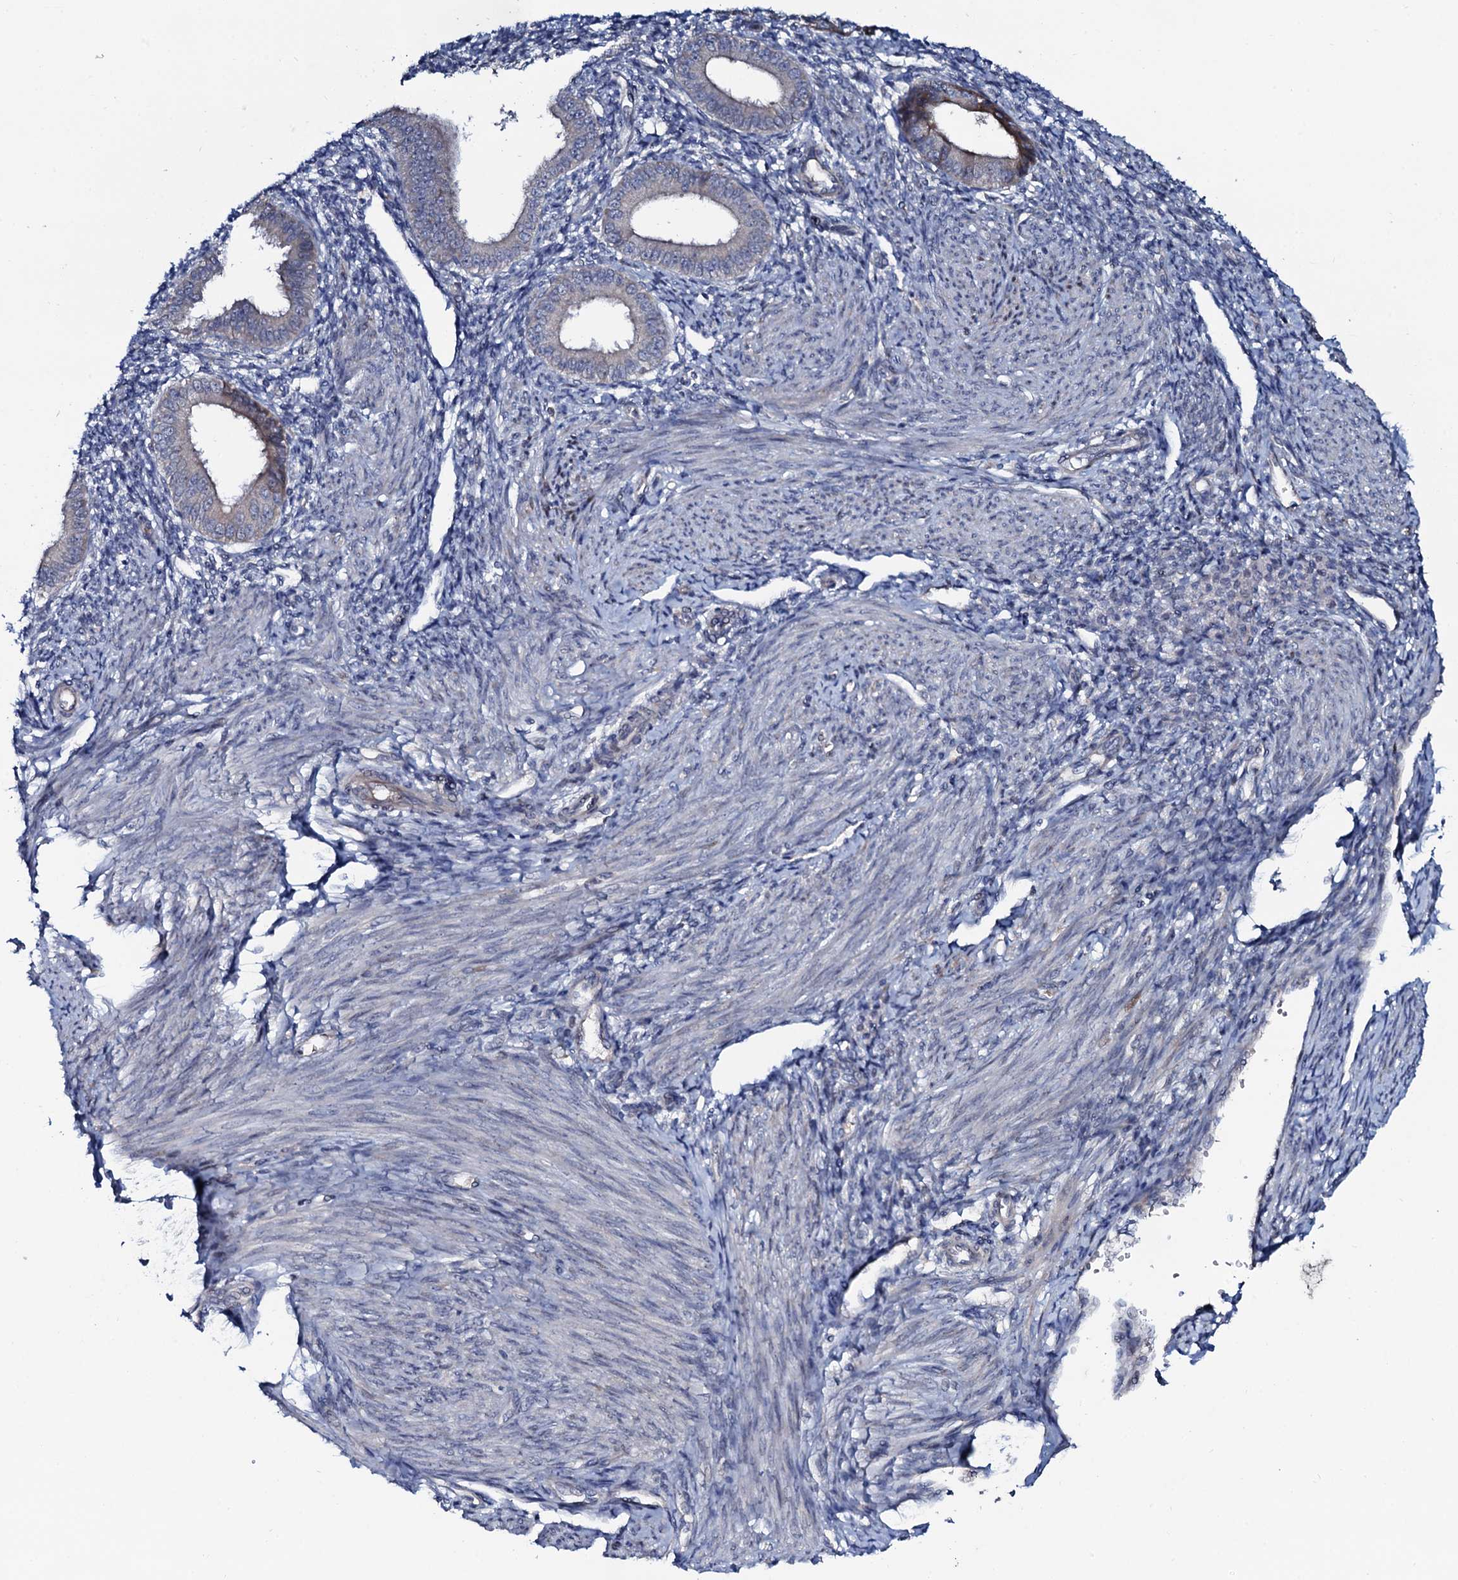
{"staining": {"intensity": "negative", "quantity": "none", "location": "none"}, "tissue": "endometrium", "cell_type": "Cells in endometrial stroma", "image_type": "normal", "snomed": [{"axis": "morphology", "description": "Normal tissue, NOS"}, {"axis": "topography", "description": "Uterus"}, {"axis": "topography", "description": "Endometrium"}], "caption": "DAB (3,3'-diaminobenzidine) immunohistochemical staining of unremarkable endometrium demonstrates no significant staining in cells in endometrial stroma. Brightfield microscopy of IHC stained with DAB (3,3'-diaminobenzidine) (brown) and hematoxylin (blue), captured at high magnification.", "gene": "PPP1R3D", "patient": {"sex": "female", "age": 48}}